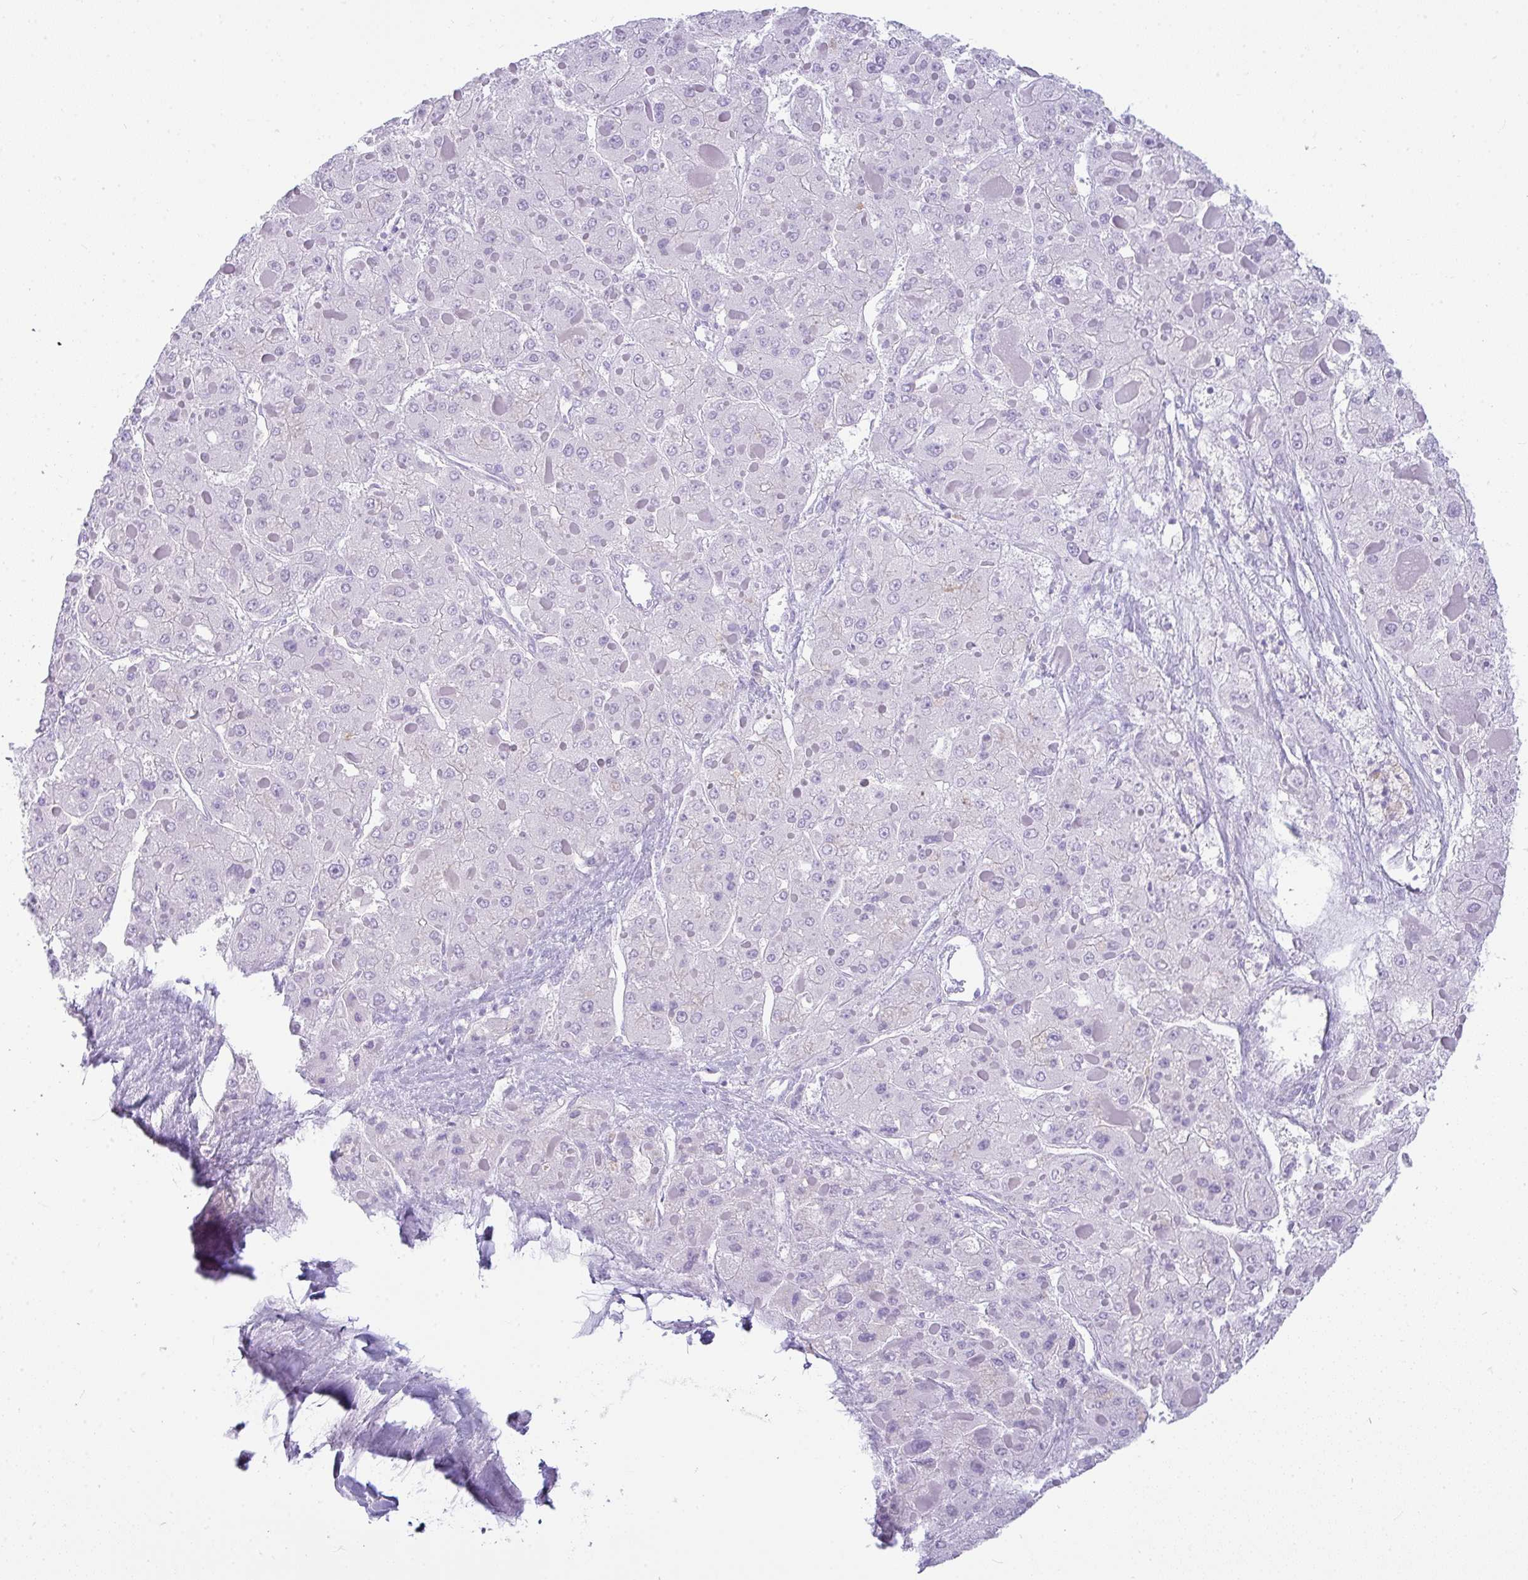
{"staining": {"intensity": "negative", "quantity": "none", "location": "none"}, "tissue": "liver cancer", "cell_type": "Tumor cells", "image_type": "cancer", "snomed": [{"axis": "morphology", "description": "Carcinoma, Hepatocellular, NOS"}, {"axis": "topography", "description": "Liver"}], "caption": "This is an IHC histopathology image of hepatocellular carcinoma (liver). There is no expression in tumor cells.", "gene": "RASL10A", "patient": {"sex": "female", "age": 73}}